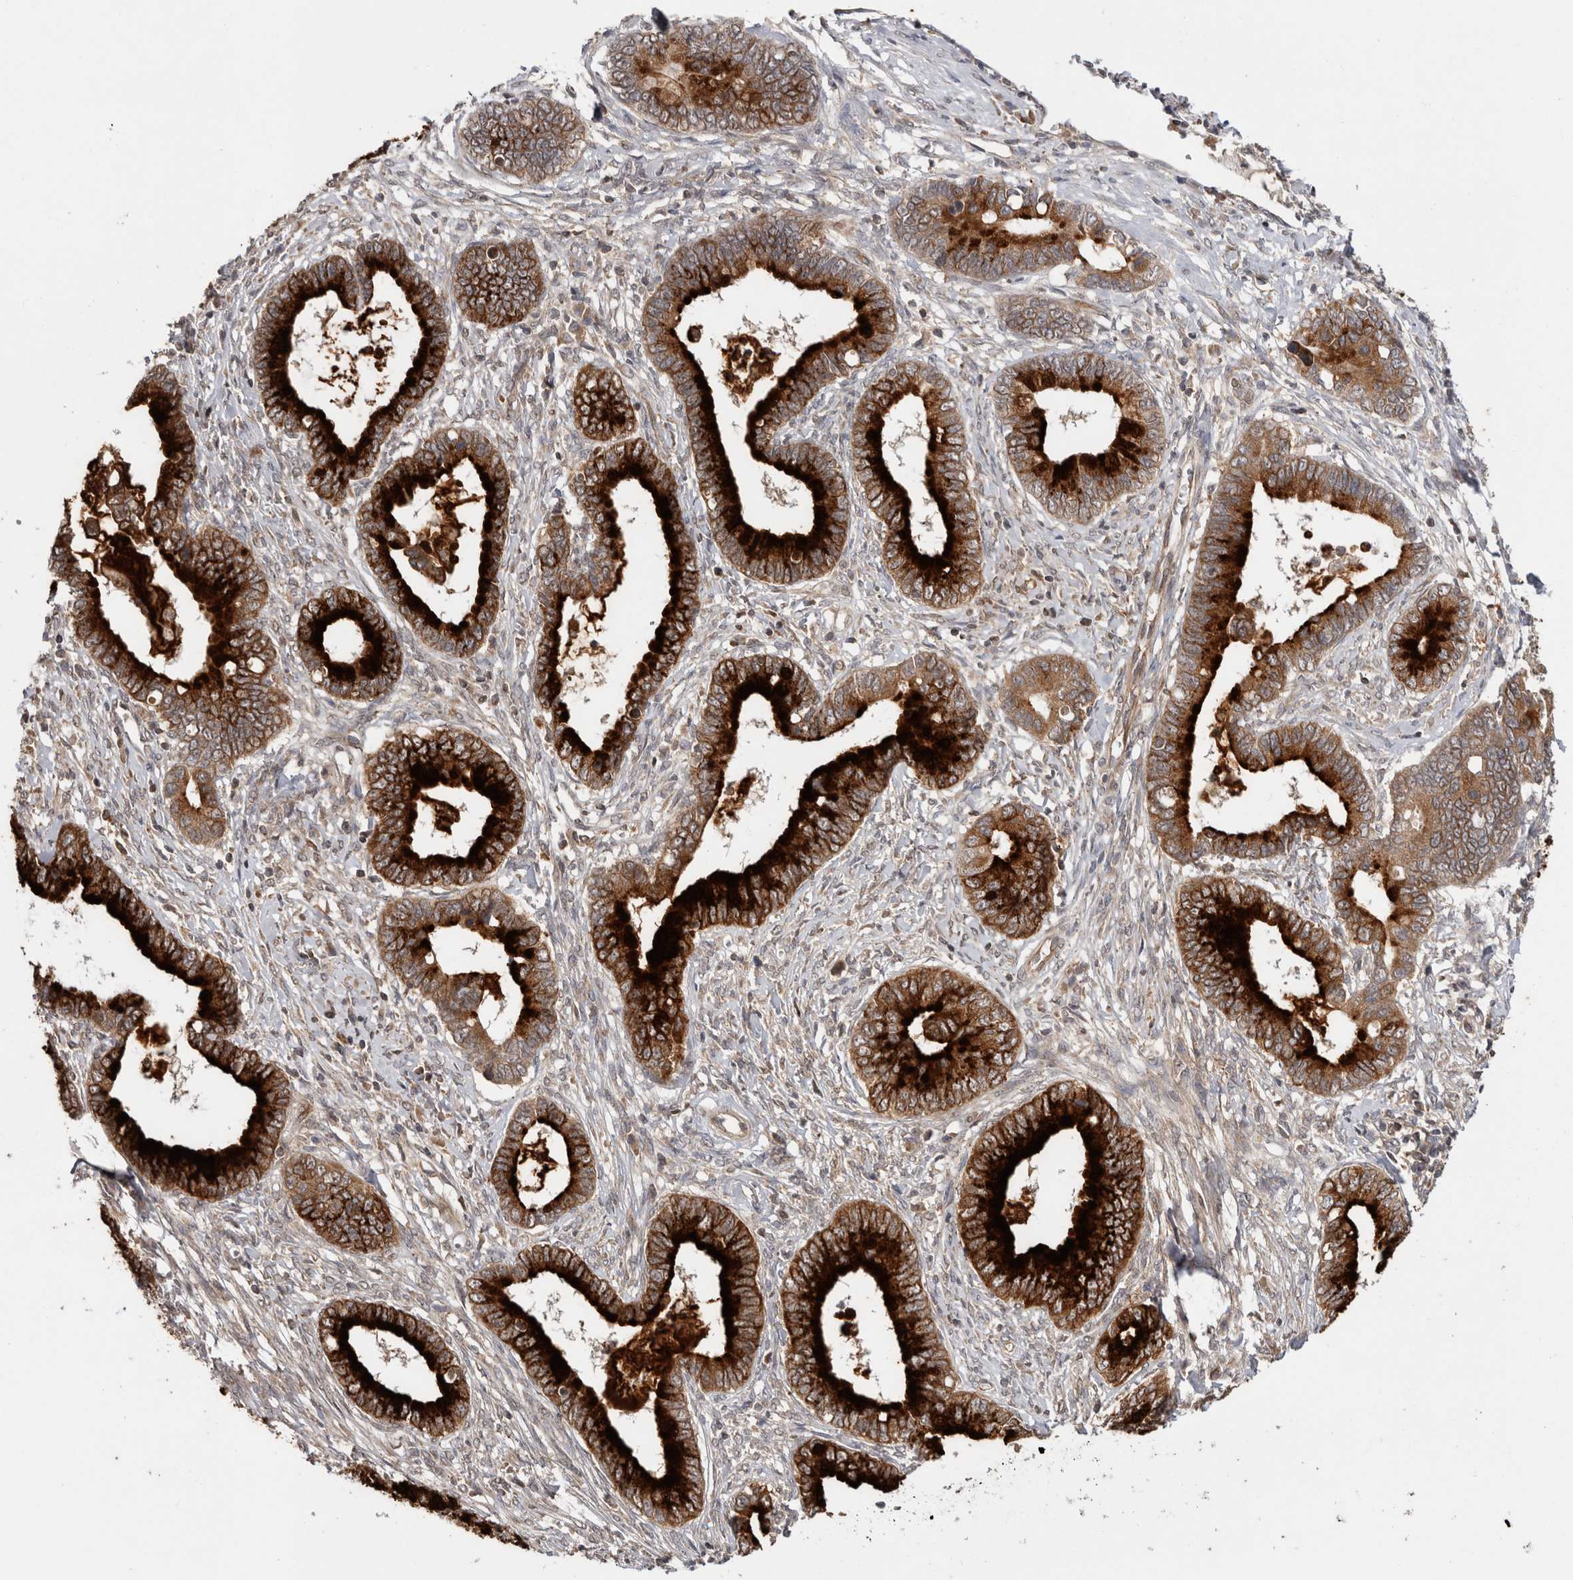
{"staining": {"intensity": "strong", "quantity": ">75%", "location": "cytoplasmic/membranous"}, "tissue": "cervical cancer", "cell_type": "Tumor cells", "image_type": "cancer", "snomed": [{"axis": "morphology", "description": "Adenocarcinoma, NOS"}, {"axis": "topography", "description": "Cervix"}], "caption": "Tumor cells display high levels of strong cytoplasmic/membranous positivity in approximately >75% of cells in cervical cancer. (DAB (3,3'-diaminobenzidine) IHC with brightfield microscopy, high magnification).", "gene": "HMOX2", "patient": {"sex": "female", "age": 44}}